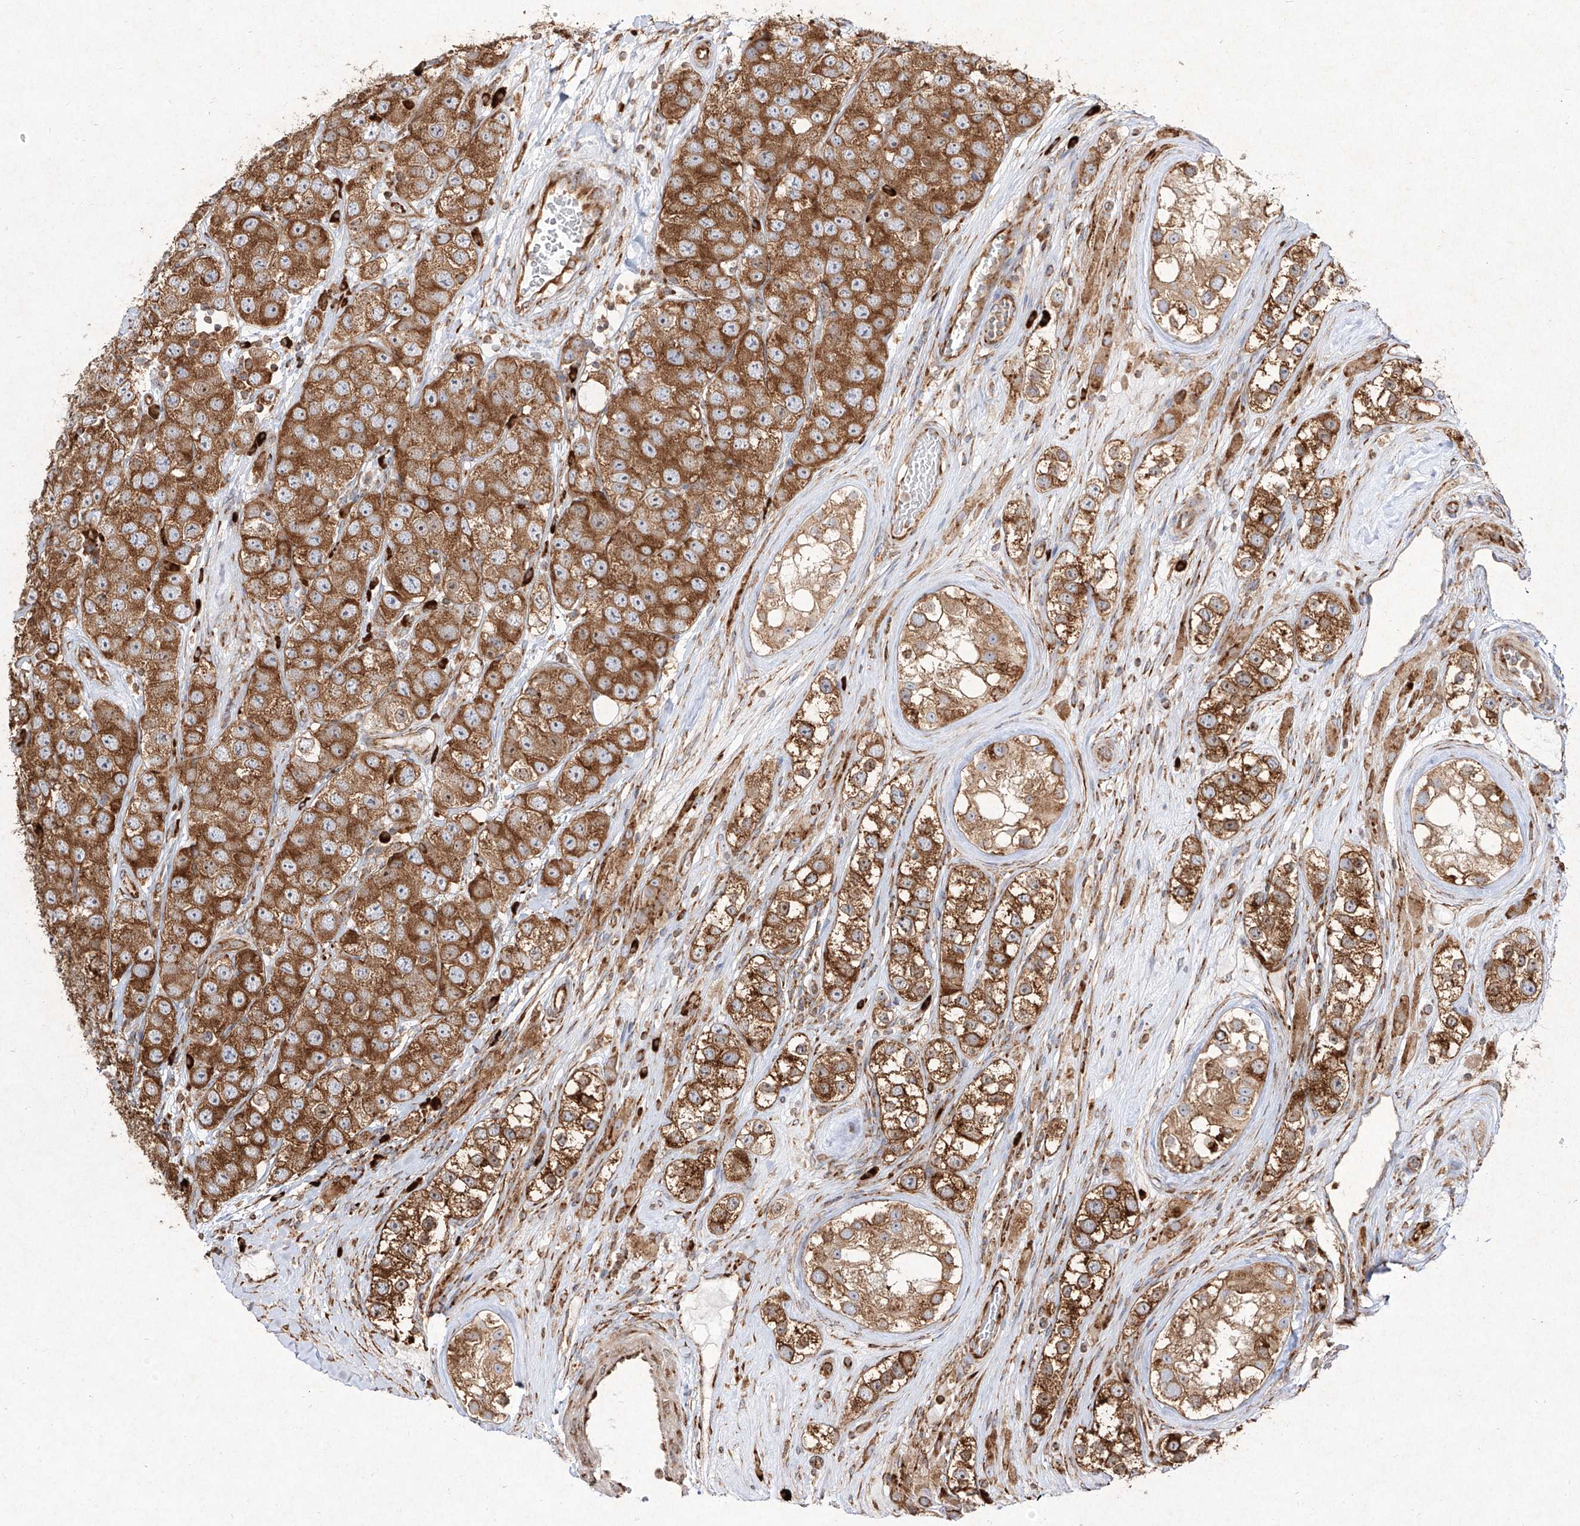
{"staining": {"intensity": "strong", "quantity": ">75%", "location": "cytoplasmic/membranous"}, "tissue": "testis cancer", "cell_type": "Tumor cells", "image_type": "cancer", "snomed": [{"axis": "morphology", "description": "Seminoma, NOS"}, {"axis": "topography", "description": "Testis"}], "caption": "Testis seminoma tissue shows strong cytoplasmic/membranous expression in approximately >75% of tumor cells", "gene": "RPS25", "patient": {"sex": "male", "age": 28}}